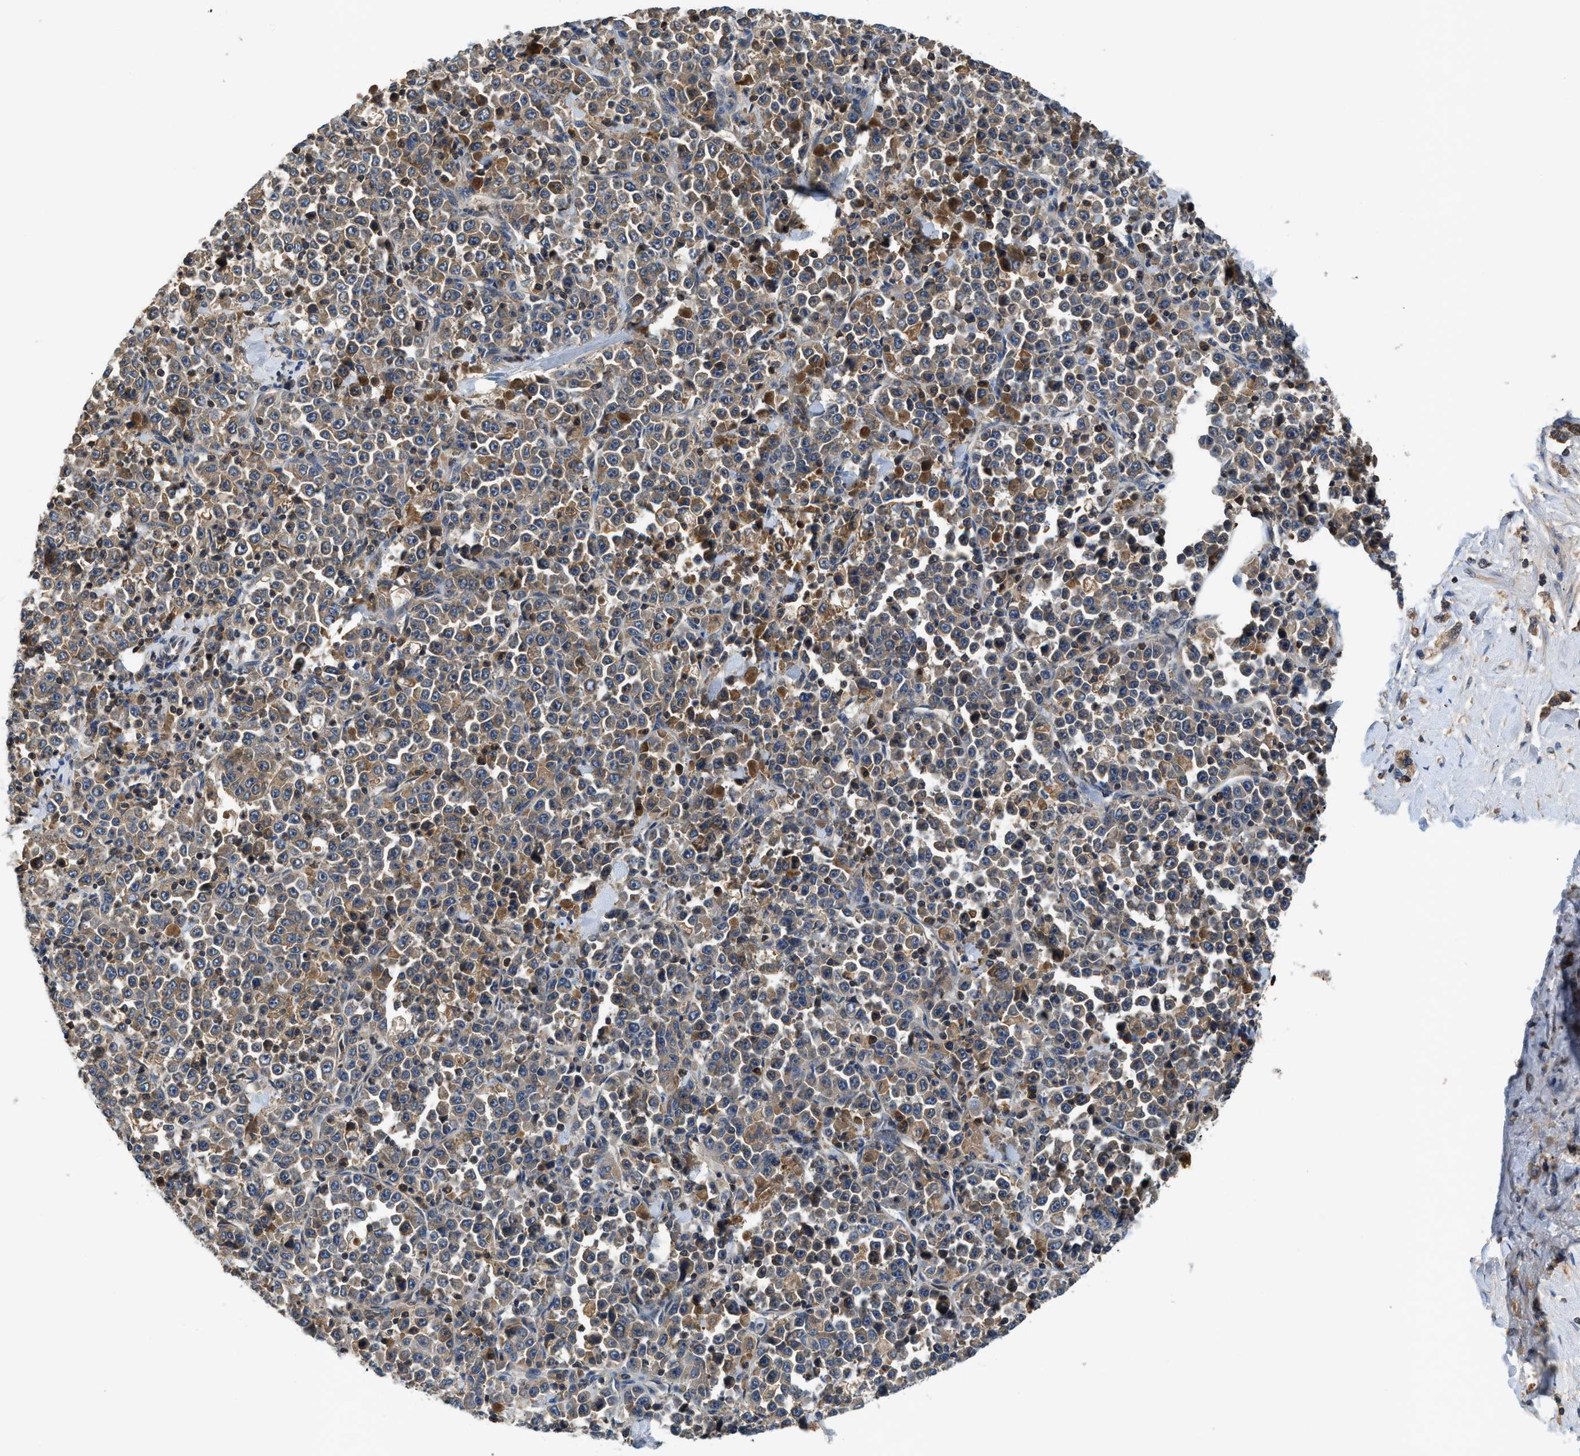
{"staining": {"intensity": "moderate", "quantity": ">75%", "location": "cytoplasmic/membranous"}, "tissue": "stomach cancer", "cell_type": "Tumor cells", "image_type": "cancer", "snomed": [{"axis": "morphology", "description": "Normal tissue, NOS"}, {"axis": "morphology", "description": "Adenocarcinoma, NOS"}, {"axis": "topography", "description": "Stomach, upper"}, {"axis": "topography", "description": "Stomach"}], "caption": "About >75% of tumor cells in stomach cancer (adenocarcinoma) demonstrate moderate cytoplasmic/membranous protein positivity as visualized by brown immunohistochemical staining.", "gene": "PAFAH2", "patient": {"sex": "male", "age": 59}}